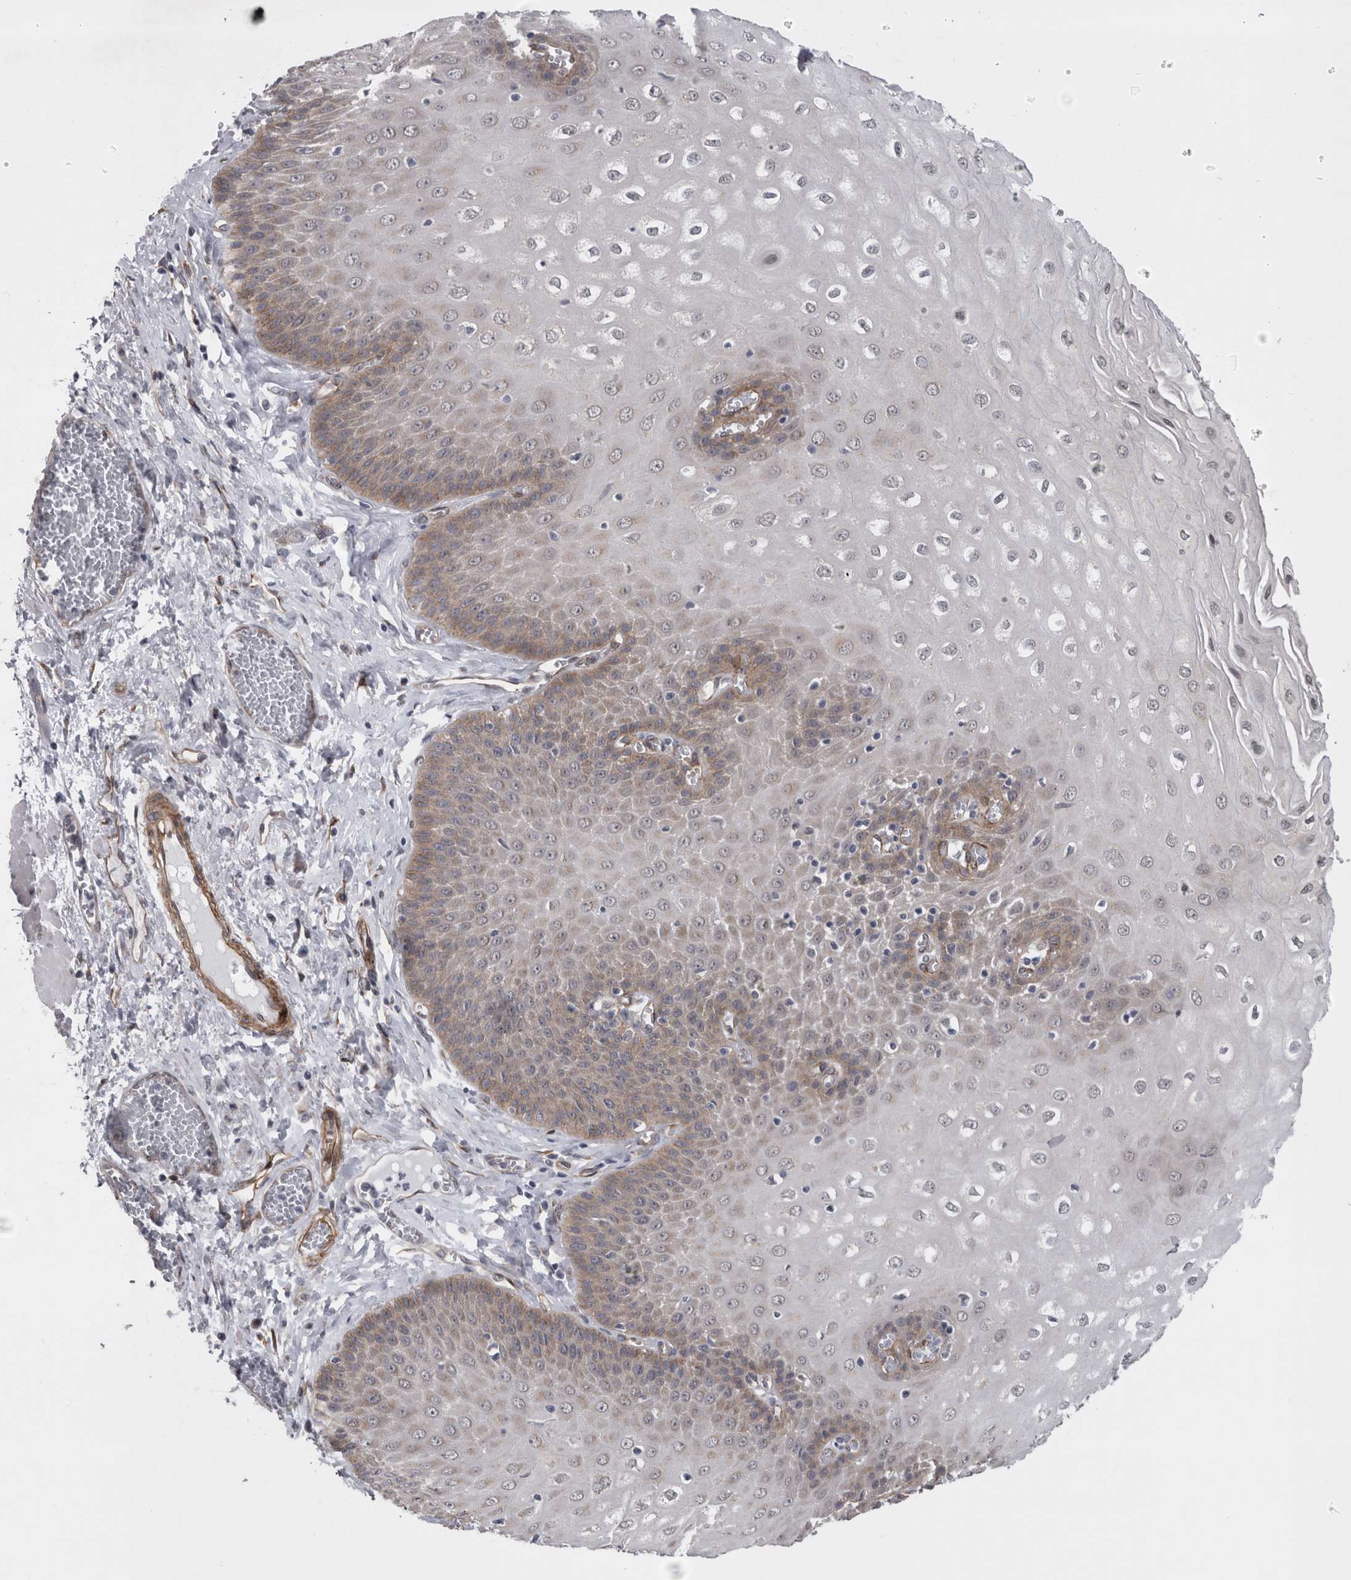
{"staining": {"intensity": "weak", "quantity": "25%-75%", "location": "cytoplasmic/membranous"}, "tissue": "esophagus", "cell_type": "Squamous epithelial cells", "image_type": "normal", "snomed": [{"axis": "morphology", "description": "Normal tissue, NOS"}, {"axis": "topography", "description": "Esophagus"}], "caption": "Immunohistochemical staining of unremarkable human esophagus displays 25%-75% levels of weak cytoplasmic/membranous protein positivity in approximately 25%-75% of squamous epithelial cells.", "gene": "DDX6", "patient": {"sex": "male", "age": 60}}